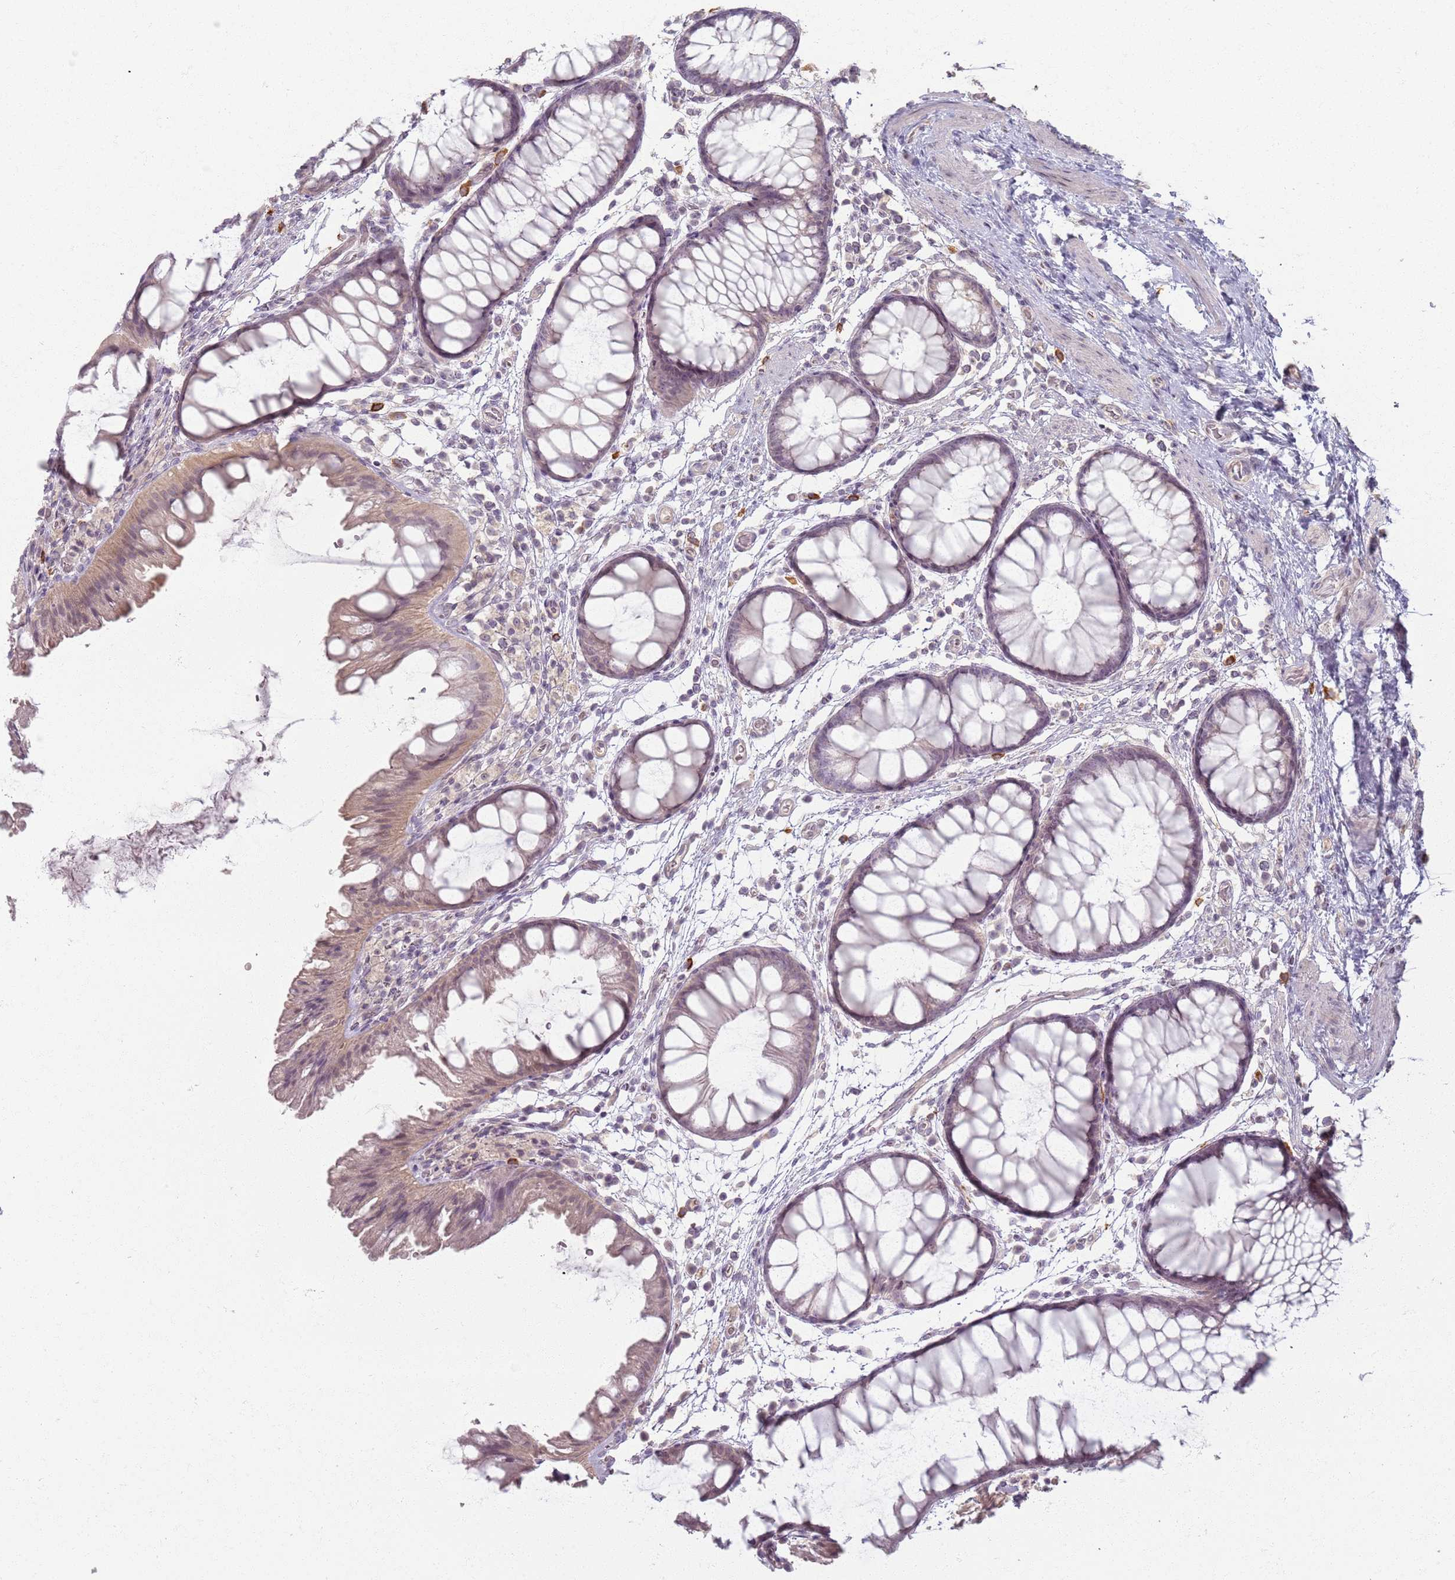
{"staining": {"intensity": "negative", "quantity": "none", "location": "none"}, "tissue": "colon", "cell_type": "Endothelial cells", "image_type": "normal", "snomed": [{"axis": "morphology", "description": "Normal tissue, NOS"}, {"axis": "topography", "description": "Colon"}], "caption": "Immunohistochemistry micrograph of benign colon: human colon stained with DAB (3,3'-diaminobenzidine) demonstrates no significant protein positivity in endothelial cells.", "gene": "CCDC168", "patient": {"sex": "female", "age": 62}}